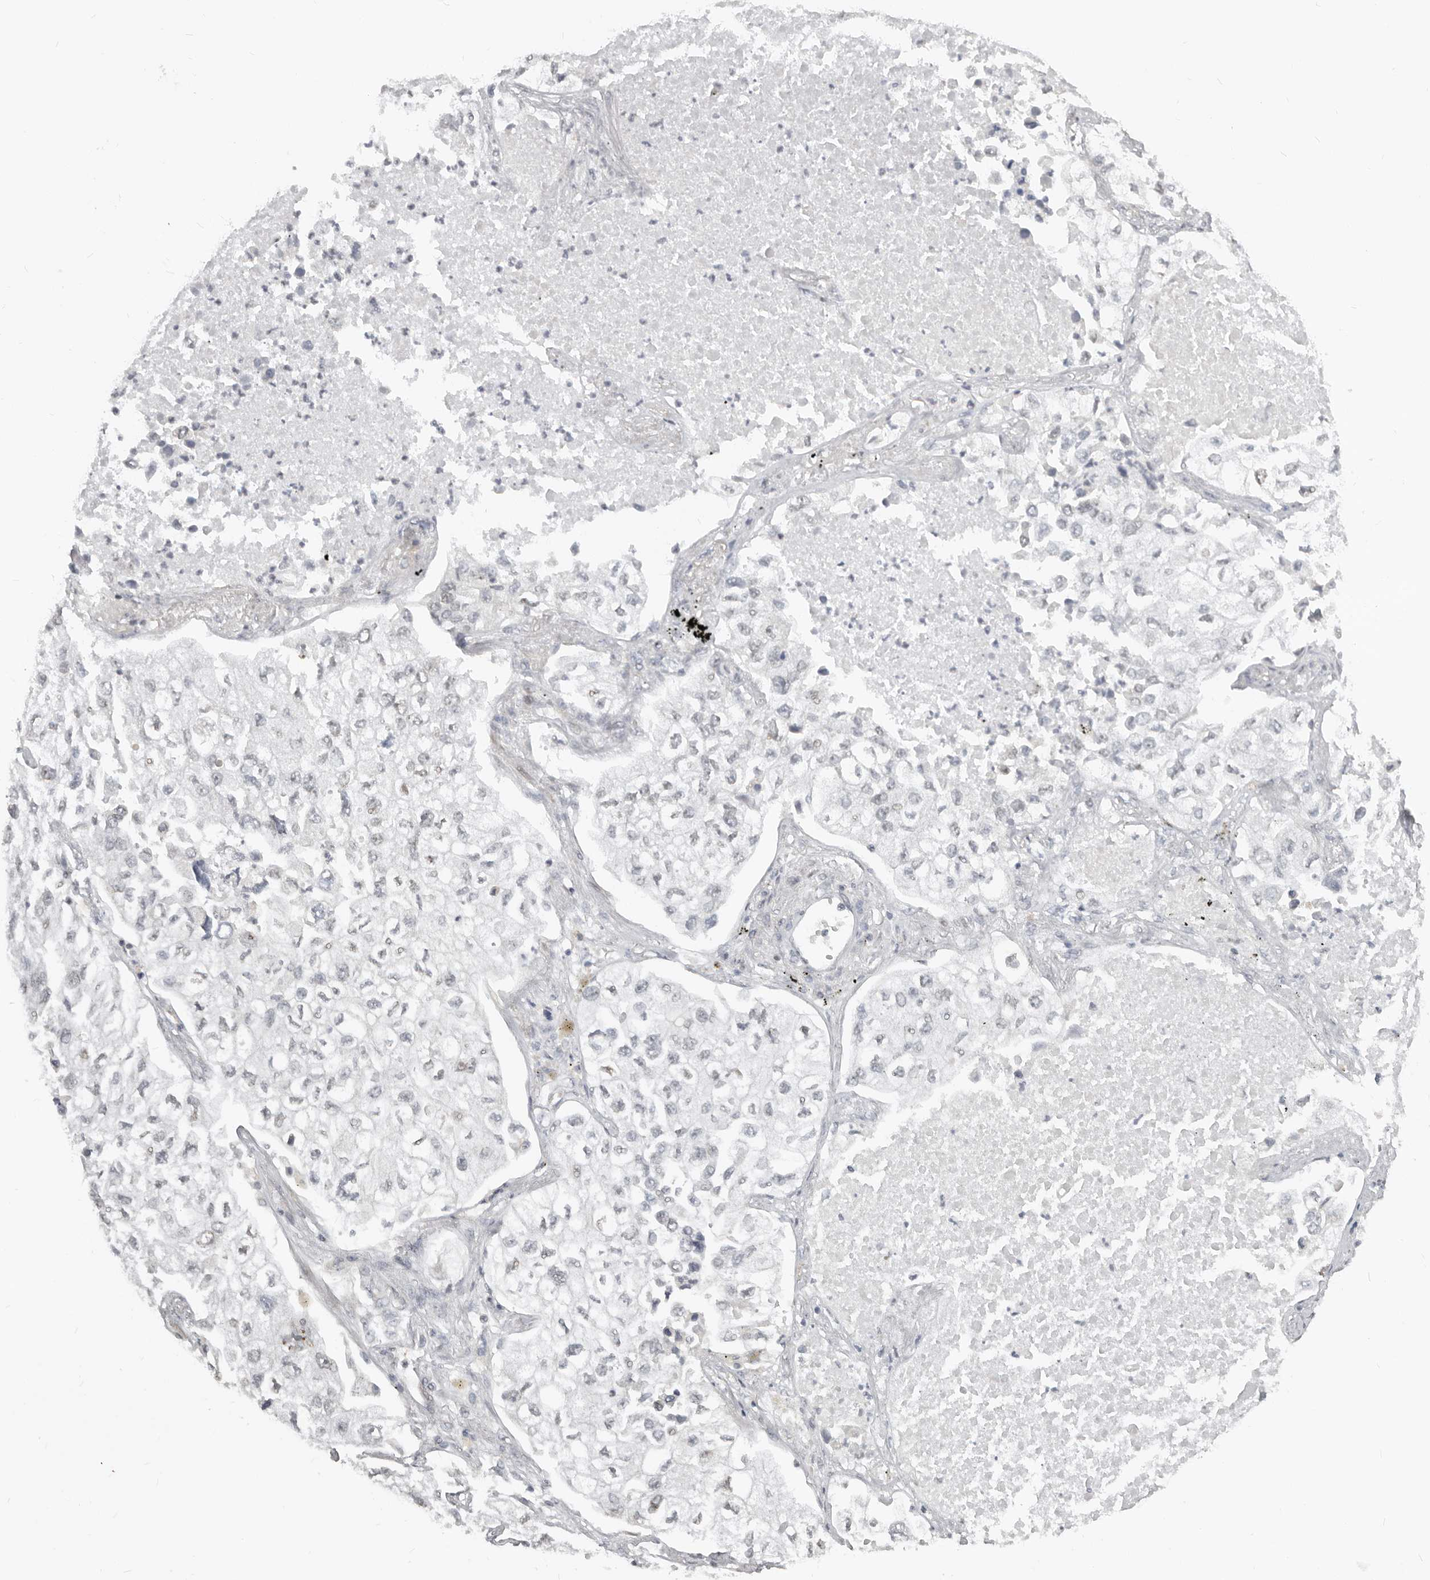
{"staining": {"intensity": "weak", "quantity": "<25%", "location": "cytoplasmic/membranous"}, "tissue": "lung cancer", "cell_type": "Tumor cells", "image_type": "cancer", "snomed": [{"axis": "morphology", "description": "Adenocarcinoma, NOS"}, {"axis": "topography", "description": "Lung"}], "caption": "IHC image of human lung cancer stained for a protein (brown), which displays no positivity in tumor cells.", "gene": "NUP153", "patient": {"sex": "male", "age": 63}}